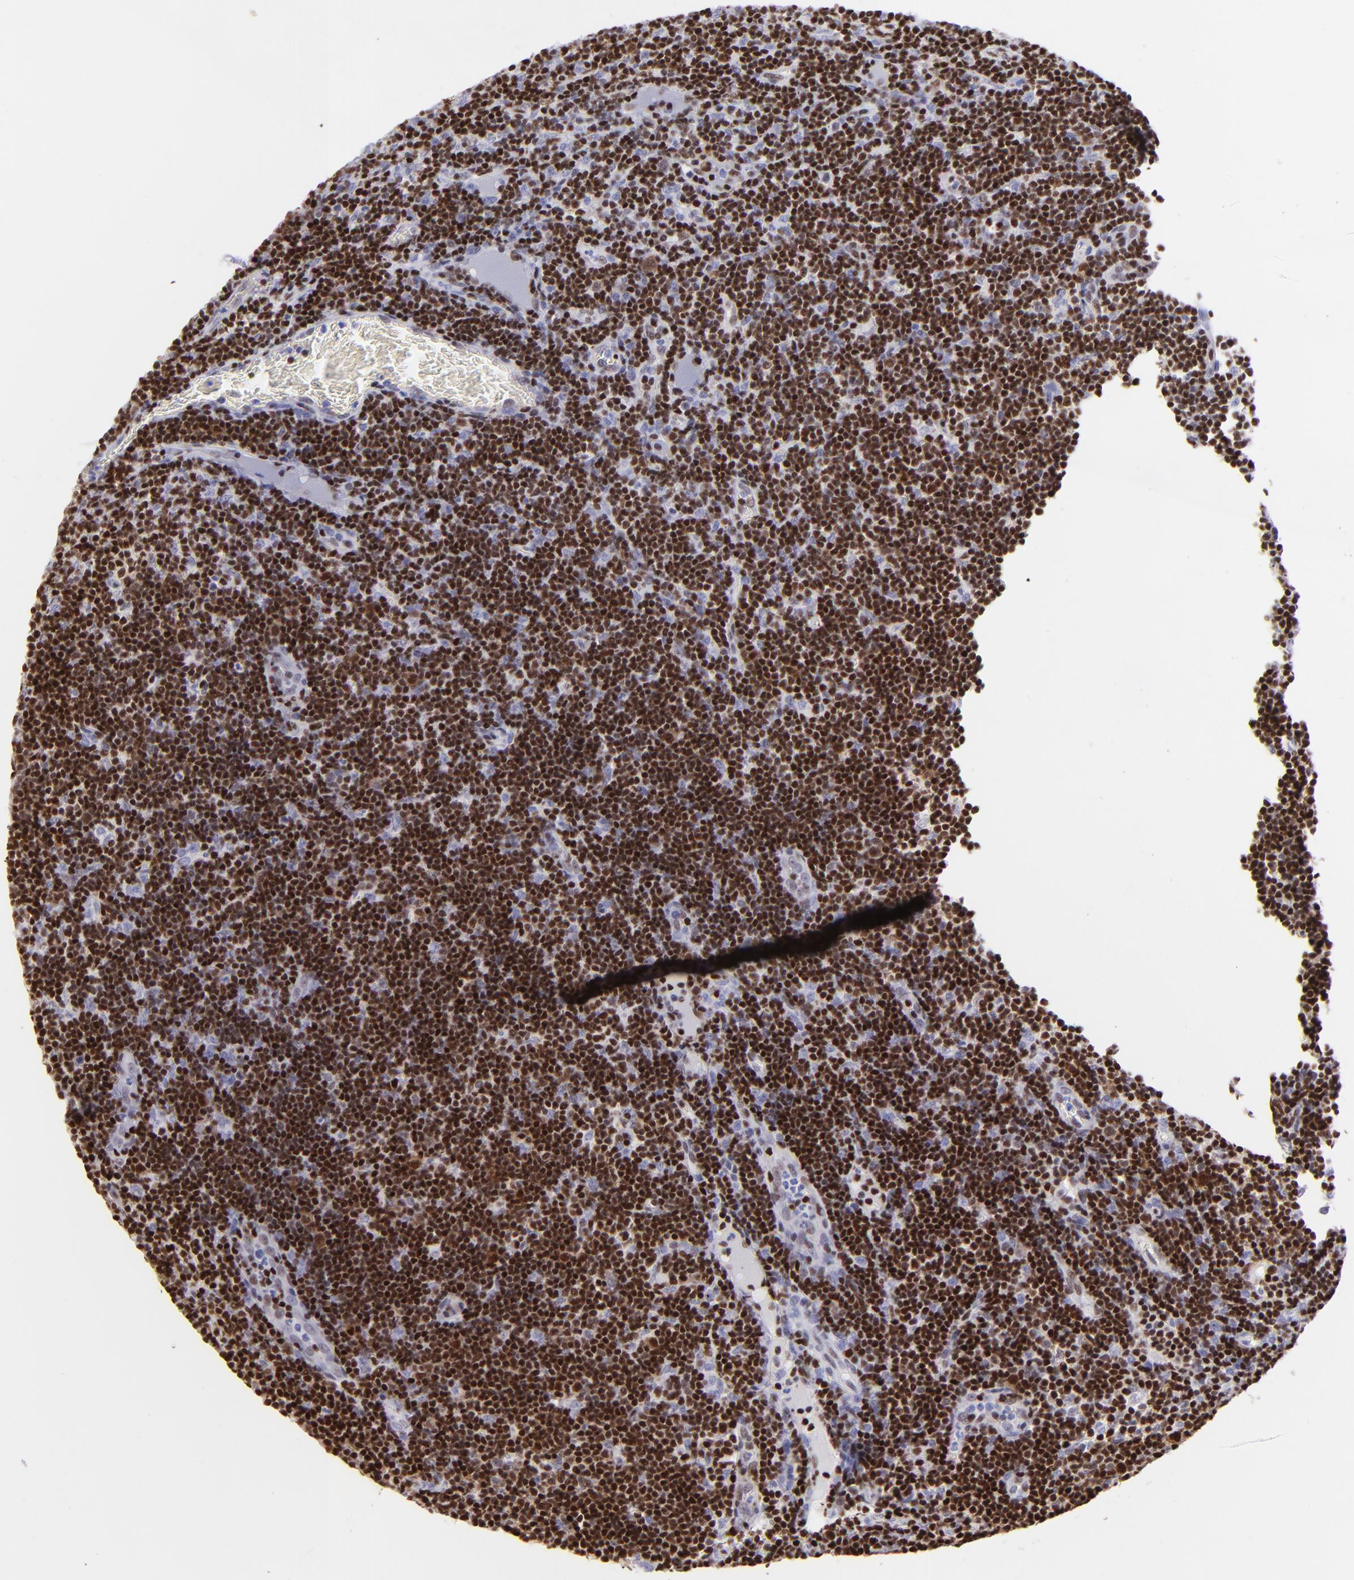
{"staining": {"intensity": "strong", "quantity": "25%-75%", "location": "nuclear"}, "tissue": "lymph node", "cell_type": "Non-germinal center cells", "image_type": "normal", "snomed": [{"axis": "morphology", "description": "Normal tissue, NOS"}, {"axis": "morphology", "description": "Inflammation, NOS"}, {"axis": "topography", "description": "Lymph node"}, {"axis": "topography", "description": "Salivary gland"}], "caption": "Lymph node stained with DAB (3,3'-diaminobenzidine) IHC displays high levels of strong nuclear staining in approximately 25%-75% of non-germinal center cells.", "gene": "ETS1", "patient": {"sex": "male", "age": 3}}